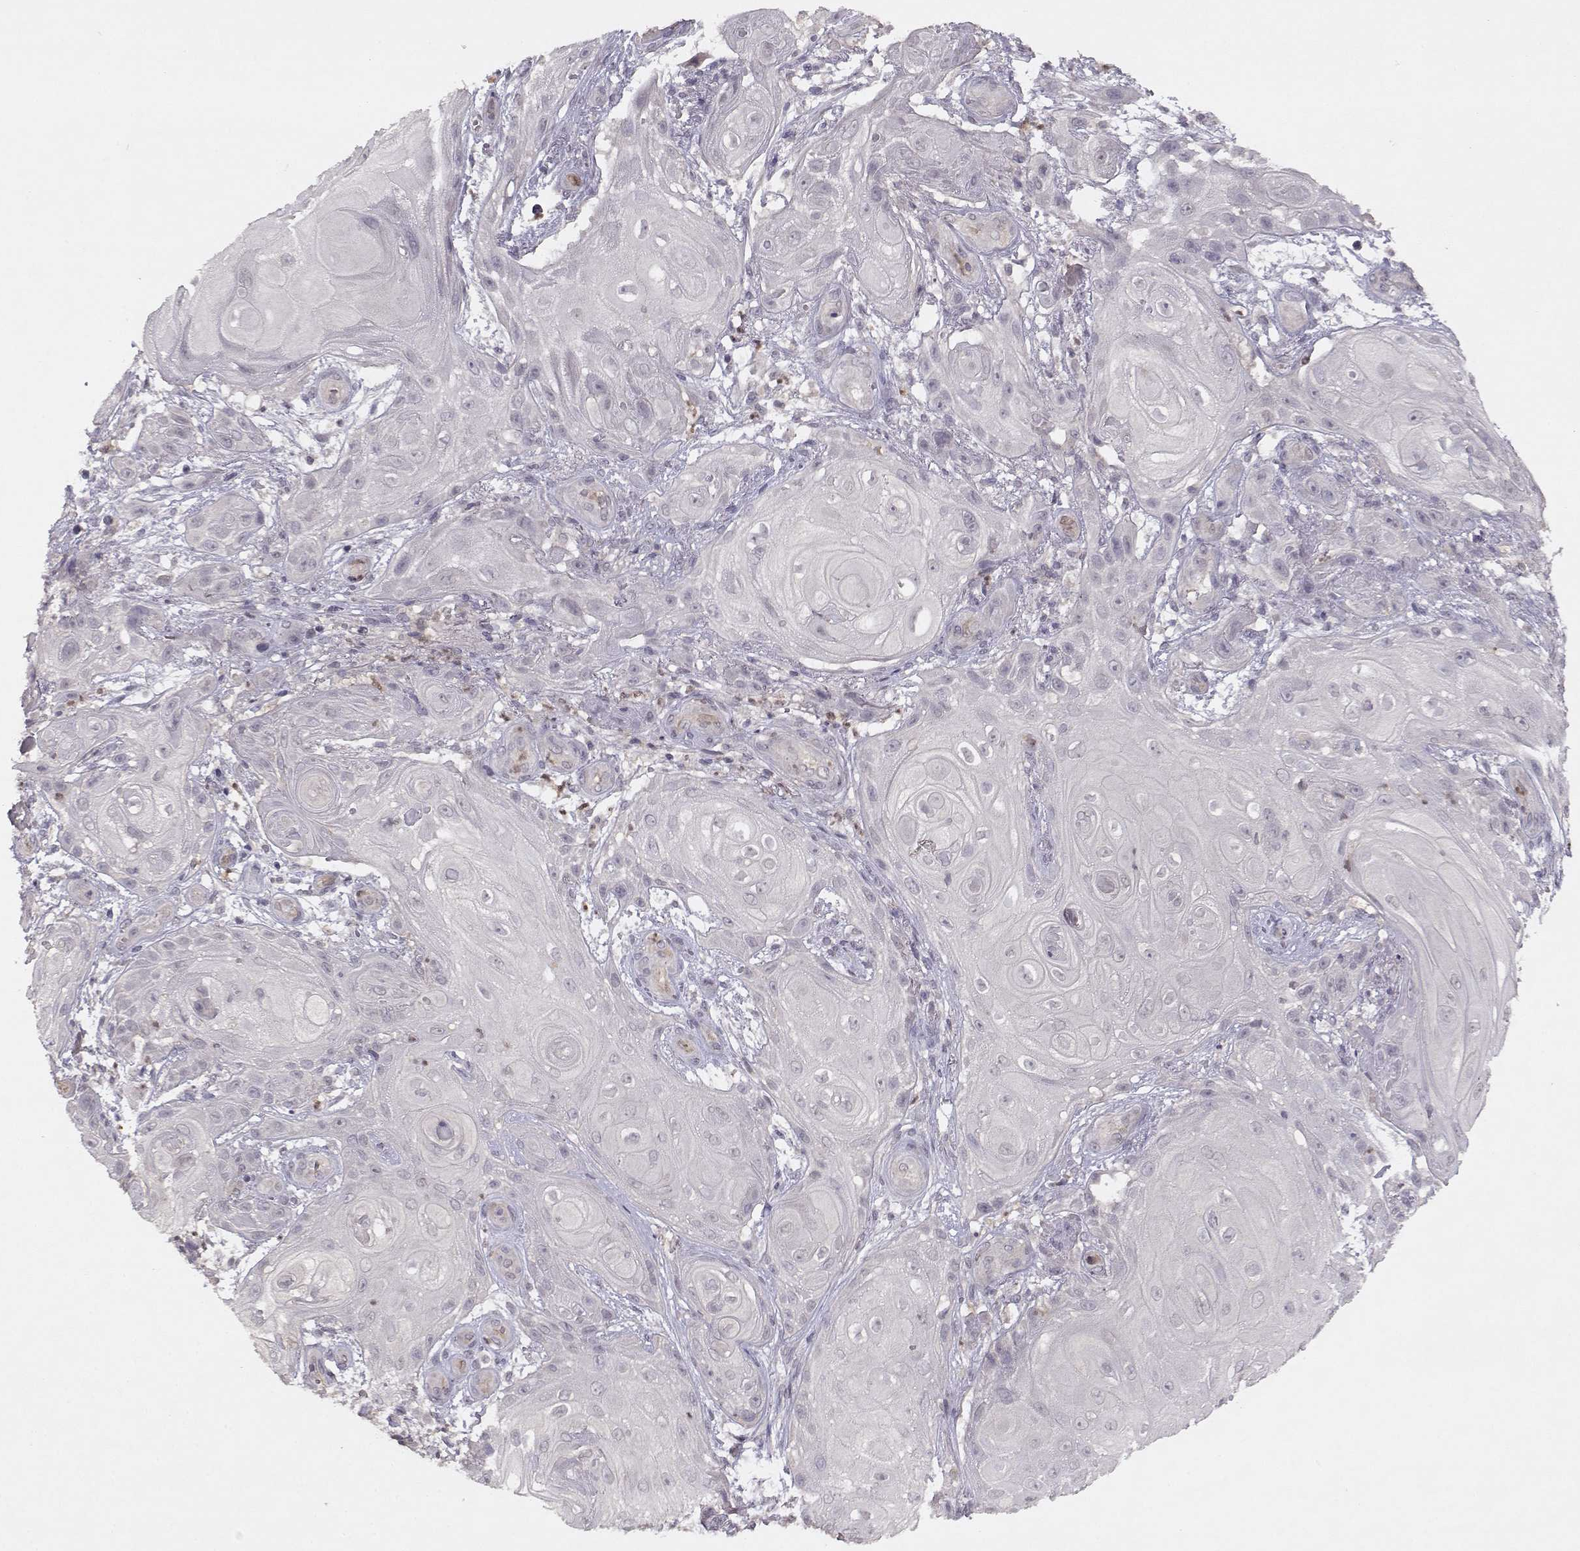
{"staining": {"intensity": "negative", "quantity": "none", "location": "none"}, "tissue": "skin cancer", "cell_type": "Tumor cells", "image_type": "cancer", "snomed": [{"axis": "morphology", "description": "Squamous cell carcinoma, NOS"}, {"axis": "topography", "description": "Skin"}], "caption": "Histopathology image shows no protein staining in tumor cells of skin cancer tissue. The staining is performed using DAB (3,3'-diaminobenzidine) brown chromogen with nuclei counter-stained in using hematoxylin.", "gene": "BMX", "patient": {"sex": "male", "age": 62}}